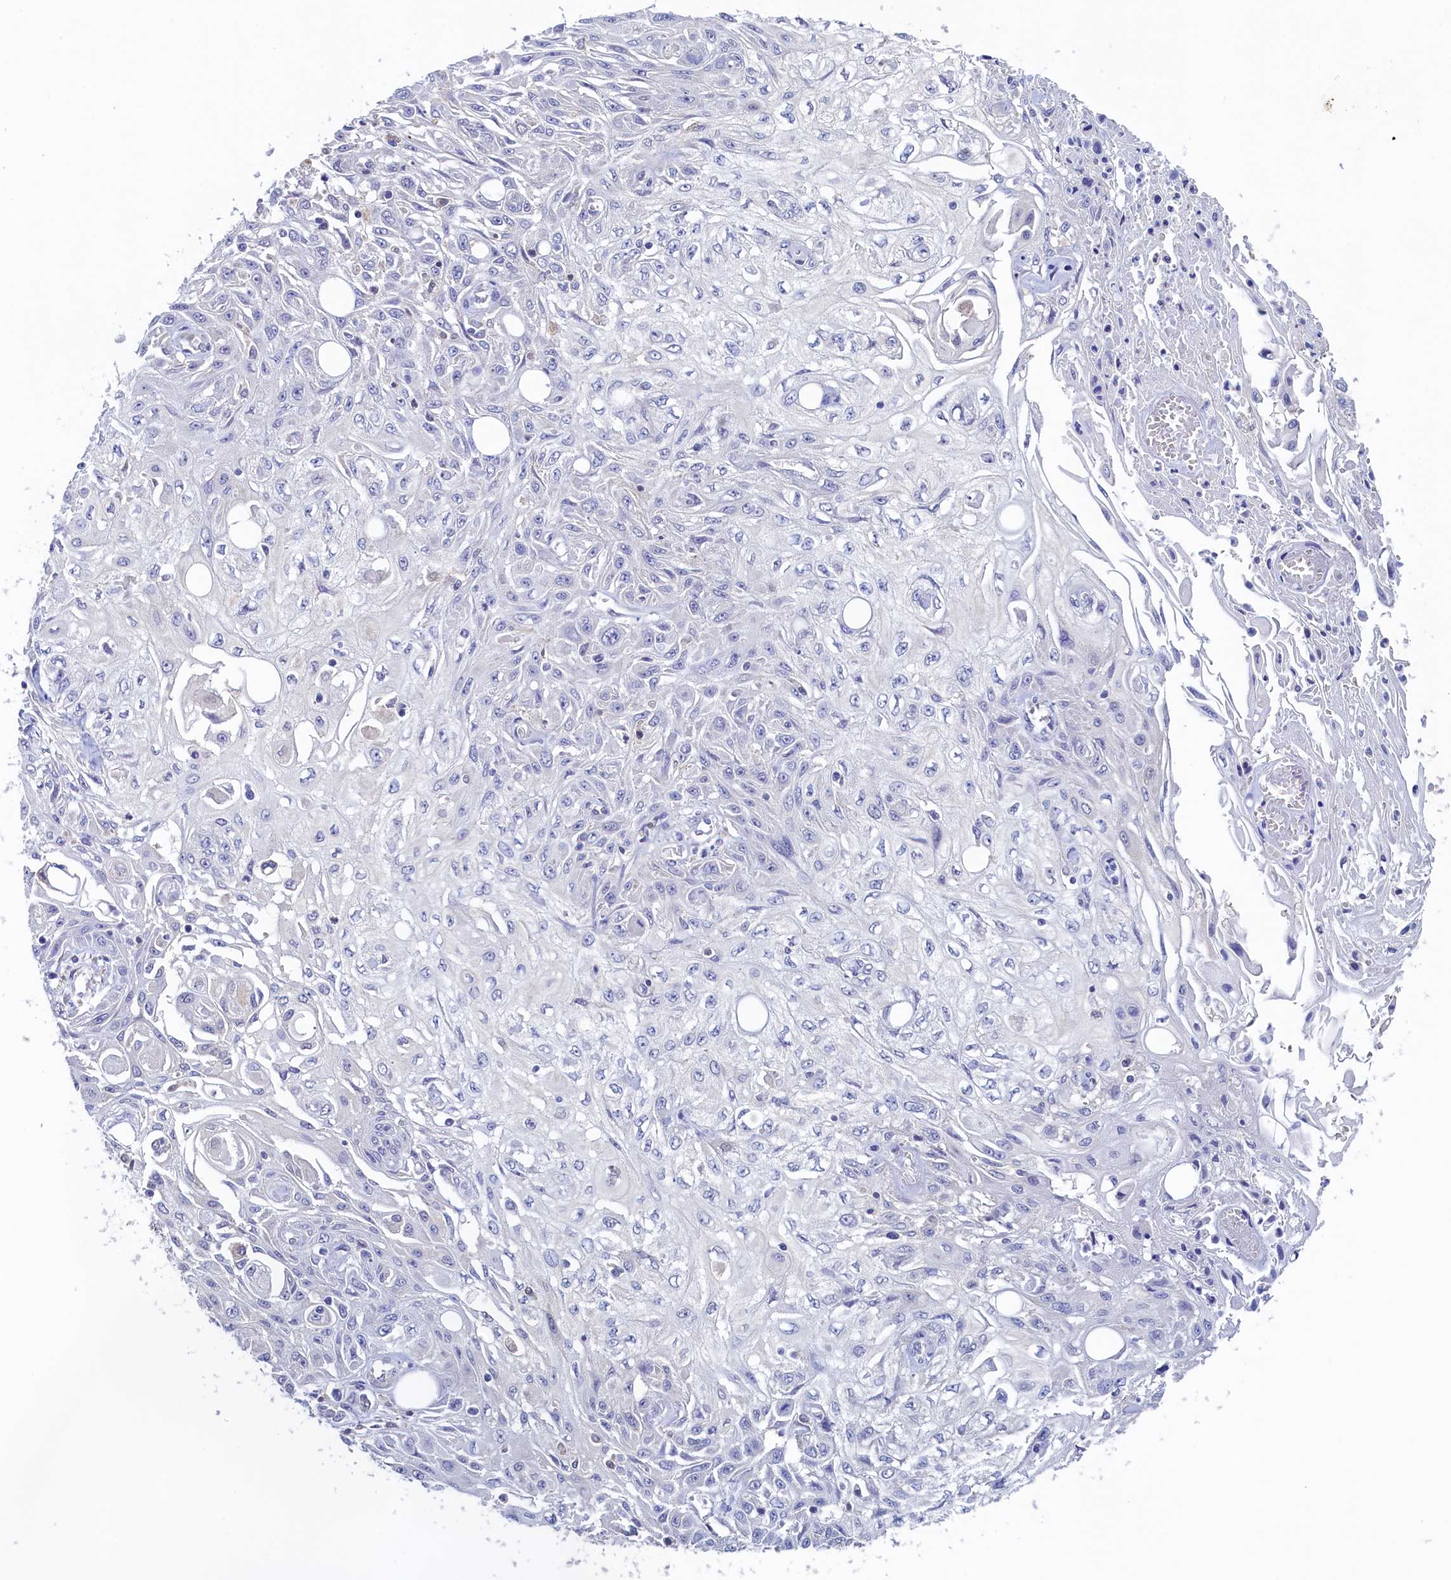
{"staining": {"intensity": "negative", "quantity": "none", "location": "none"}, "tissue": "skin cancer", "cell_type": "Tumor cells", "image_type": "cancer", "snomed": [{"axis": "morphology", "description": "Squamous cell carcinoma, NOS"}, {"axis": "morphology", "description": "Squamous cell carcinoma, metastatic, NOS"}, {"axis": "topography", "description": "Skin"}, {"axis": "topography", "description": "Lymph node"}], "caption": "IHC micrograph of neoplastic tissue: human skin squamous cell carcinoma stained with DAB (3,3'-diaminobenzidine) displays no significant protein expression in tumor cells.", "gene": "MOSPD3", "patient": {"sex": "male", "age": 75}}